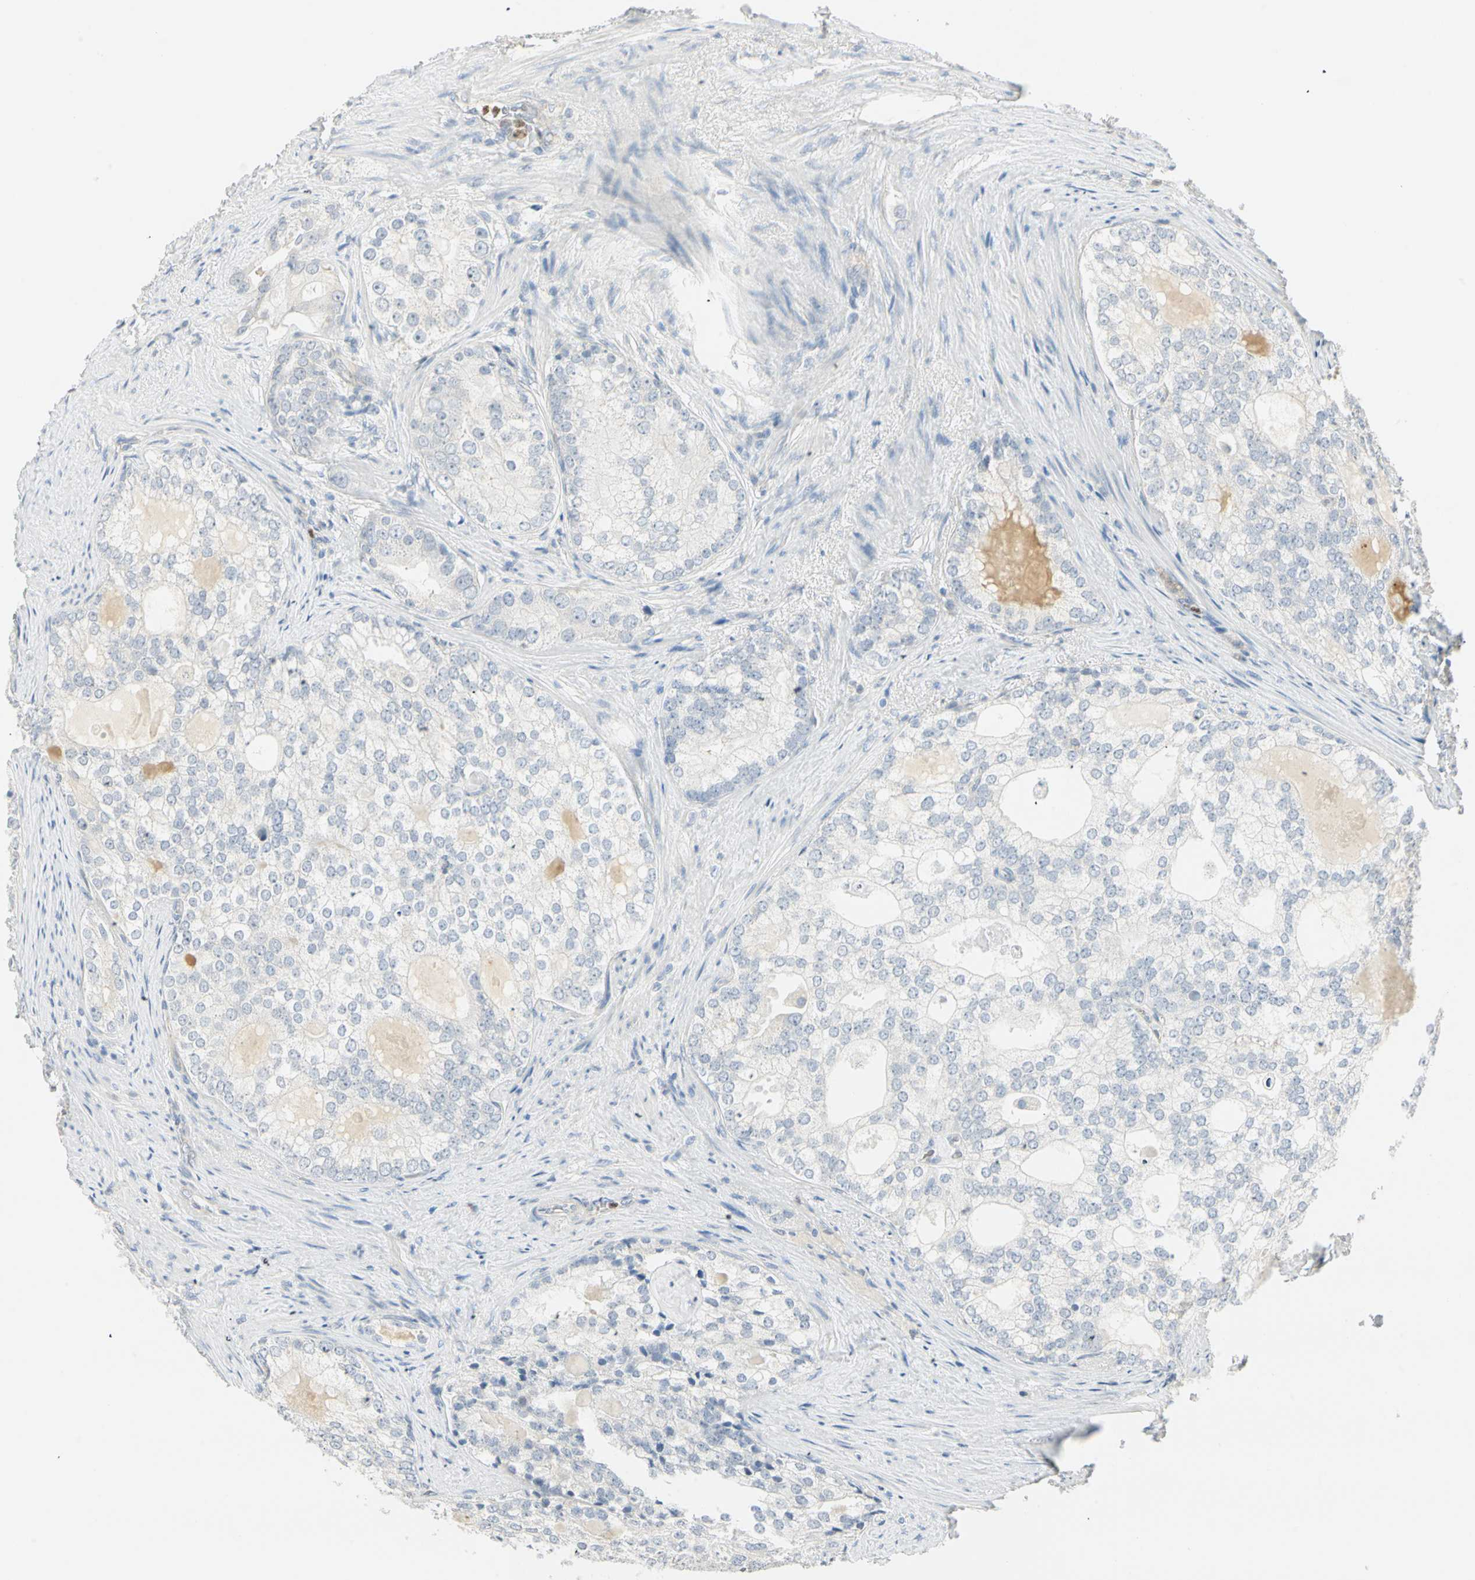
{"staining": {"intensity": "negative", "quantity": "none", "location": "none"}, "tissue": "prostate cancer", "cell_type": "Tumor cells", "image_type": "cancer", "snomed": [{"axis": "morphology", "description": "Adenocarcinoma, High grade"}, {"axis": "topography", "description": "Prostate"}], "caption": "Prostate cancer (high-grade adenocarcinoma) was stained to show a protein in brown. There is no significant staining in tumor cells.", "gene": "MLLT10", "patient": {"sex": "male", "age": 66}}